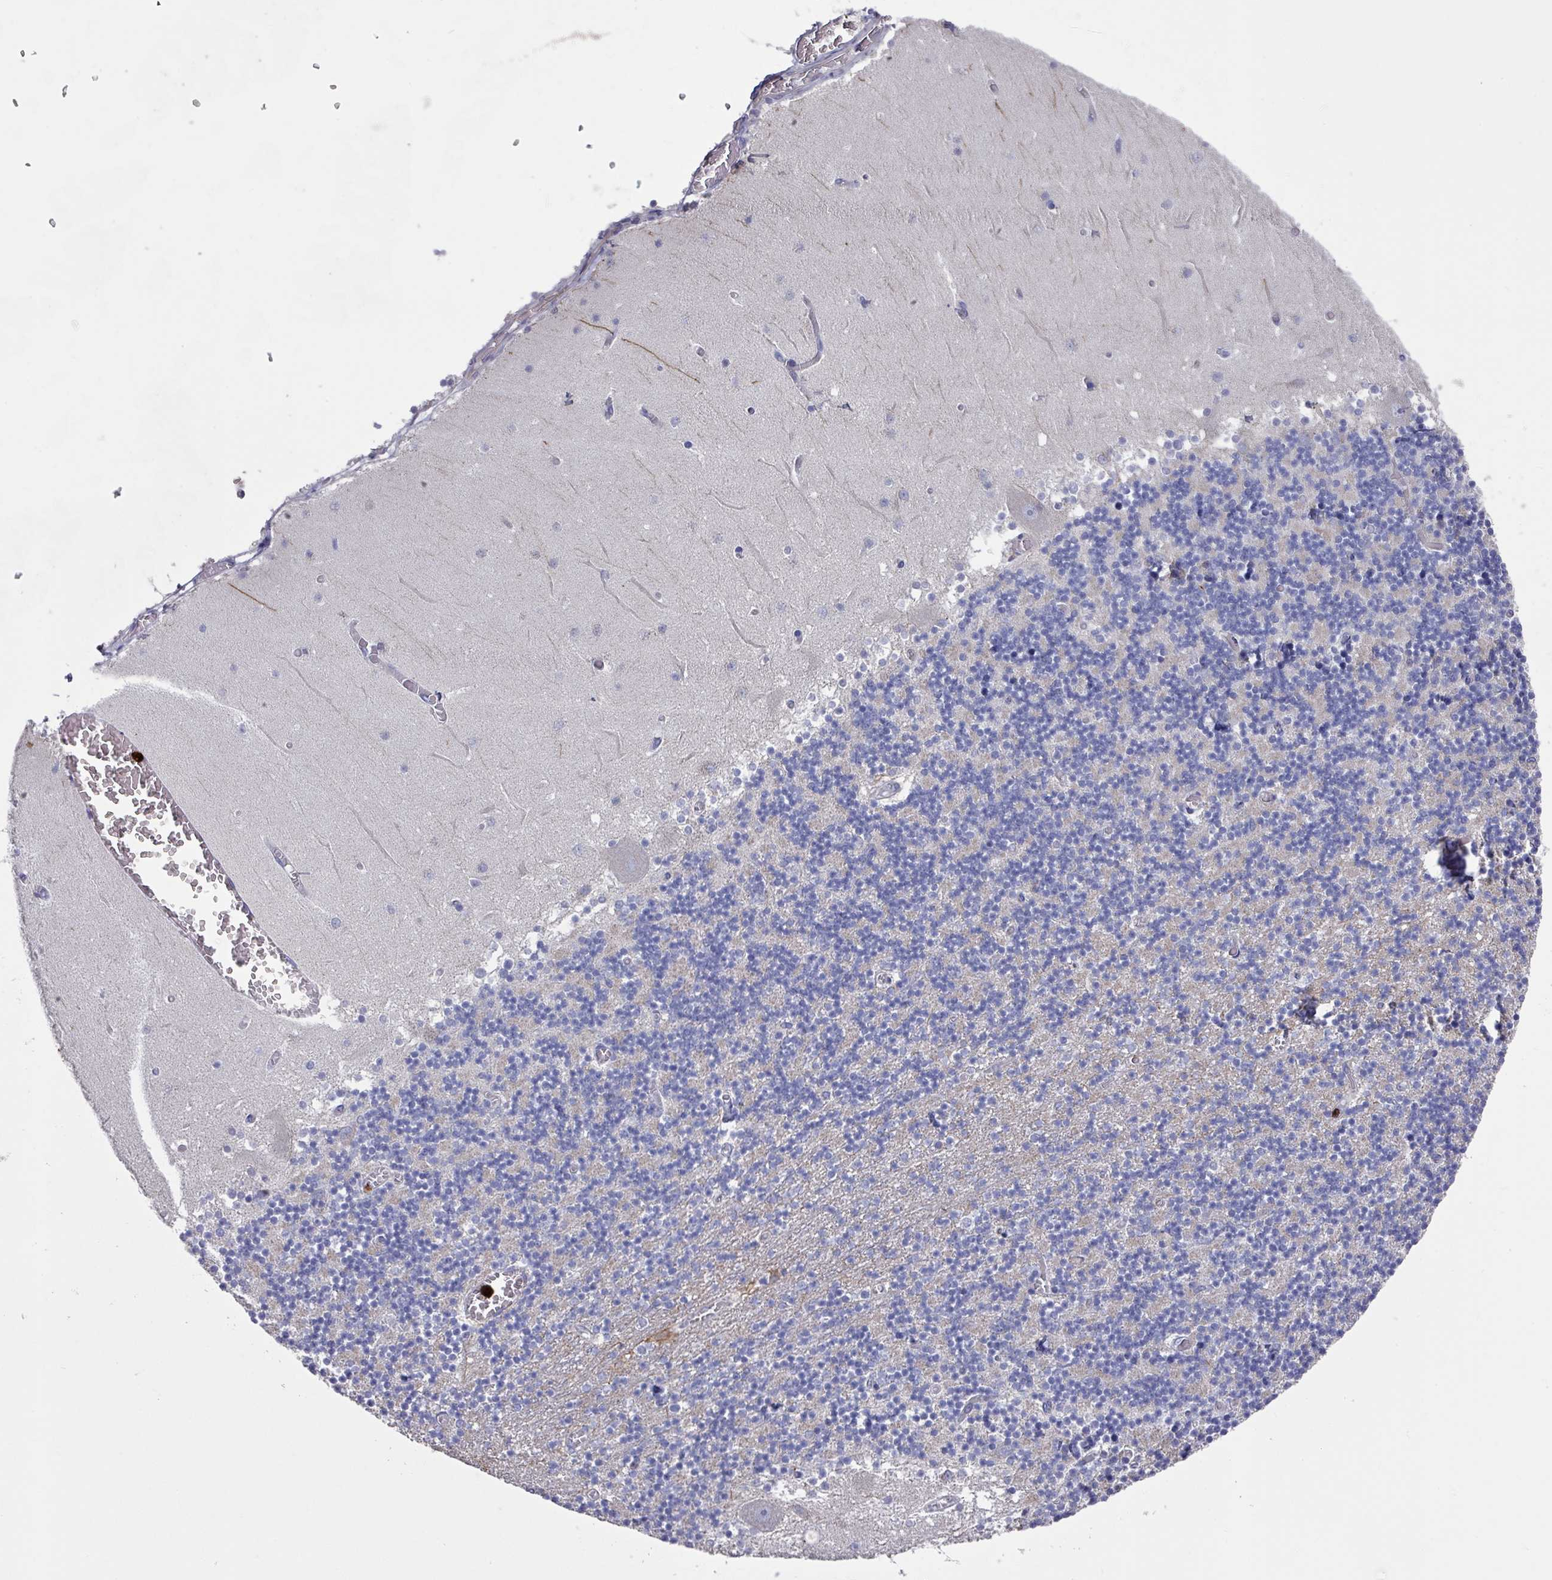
{"staining": {"intensity": "moderate", "quantity": "<25%", "location": "cytoplasmic/membranous"}, "tissue": "cerebellum", "cell_type": "Cells in granular layer", "image_type": "normal", "snomed": [{"axis": "morphology", "description": "Normal tissue, NOS"}, {"axis": "topography", "description": "Cerebellum"}], "caption": "Moderate cytoplasmic/membranous expression for a protein is seen in about <25% of cells in granular layer of benign cerebellum using immunohistochemistry.", "gene": "UQCC2", "patient": {"sex": "female", "age": 28}}